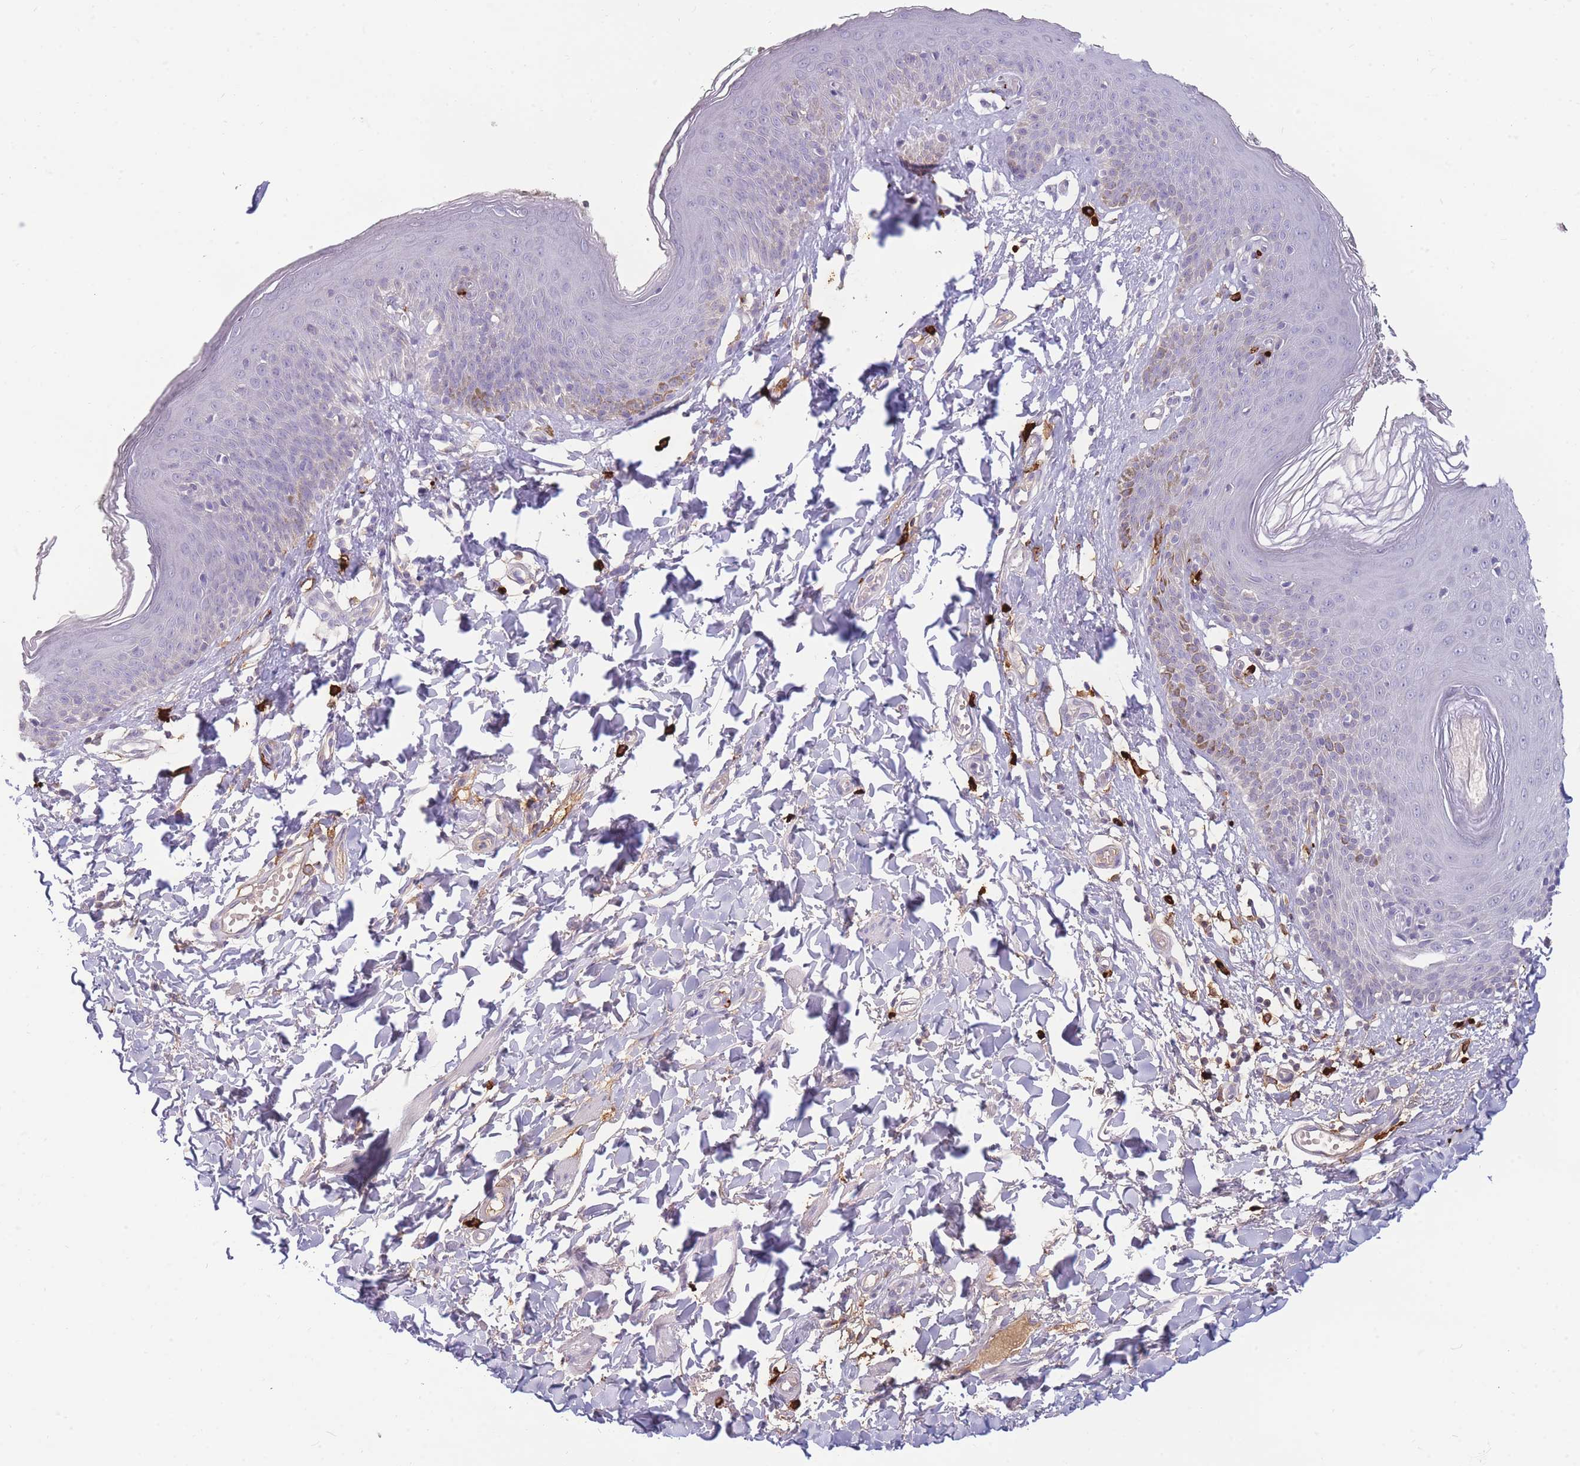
{"staining": {"intensity": "negative", "quantity": "none", "location": "none"}, "tissue": "skin", "cell_type": "Epidermal cells", "image_type": "normal", "snomed": [{"axis": "morphology", "description": "Normal tissue, NOS"}, {"axis": "topography", "description": "Vulva"}], "caption": "IHC photomicrograph of normal human skin stained for a protein (brown), which exhibits no staining in epidermal cells. The staining was performed using DAB to visualize the protein expression in brown, while the nuclei were stained in blue with hematoxylin (Magnification: 20x).", "gene": "TPSD1", "patient": {"sex": "female", "age": 66}}